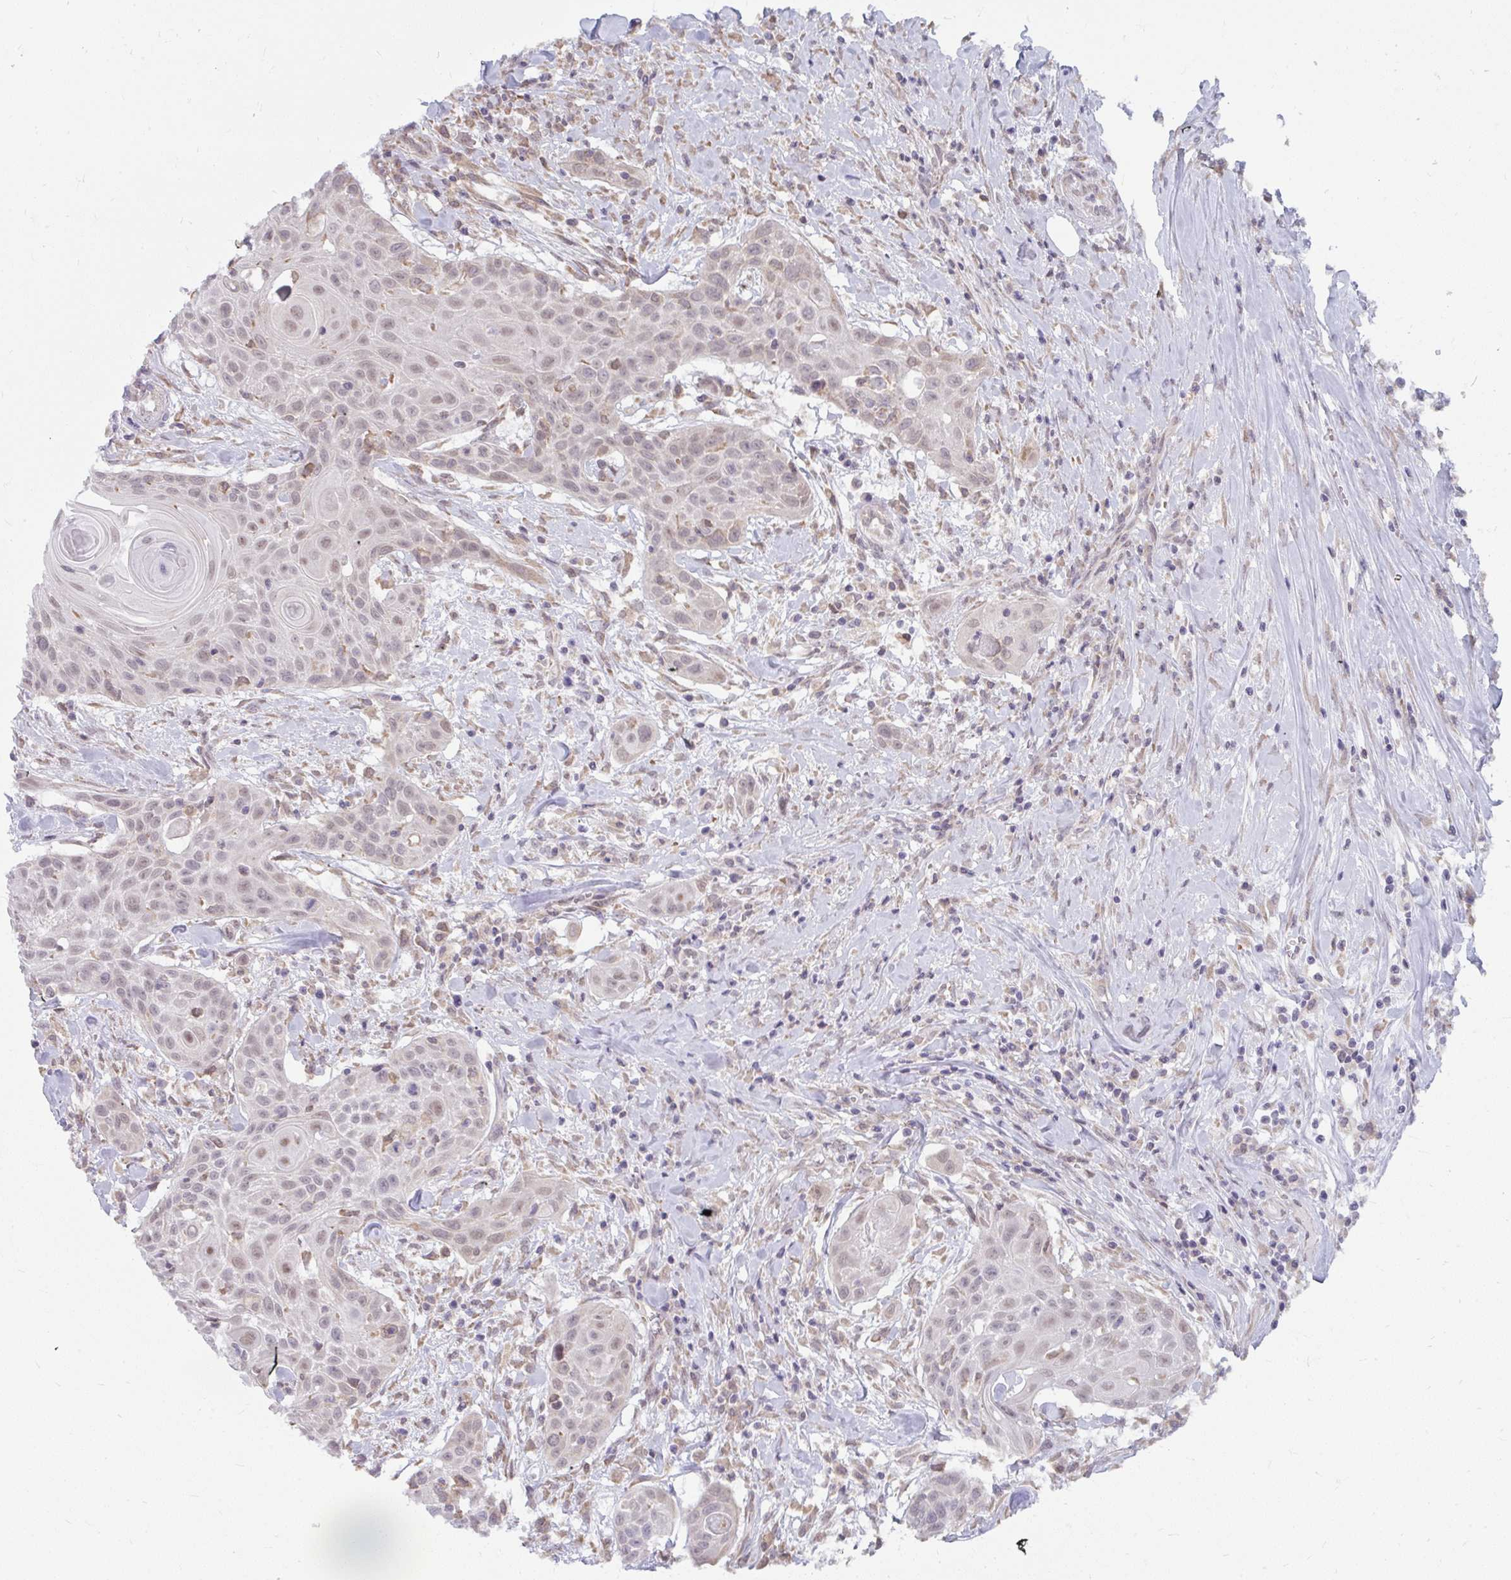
{"staining": {"intensity": "weak", "quantity": "25%-75%", "location": "nuclear"}, "tissue": "head and neck cancer", "cell_type": "Tumor cells", "image_type": "cancer", "snomed": [{"axis": "morphology", "description": "Squamous cell carcinoma, NOS"}, {"axis": "topography", "description": "Lymph node"}, {"axis": "topography", "description": "Salivary gland"}, {"axis": "topography", "description": "Head-Neck"}], "caption": "Squamous cell carcinoma (head and neck) stained with a brown dye displays weak nuclear positive staining in approximately 25%-75% of tumor cells.", "gene": "NMNAT1", "patient": {"sex": "female", "age": 74}}